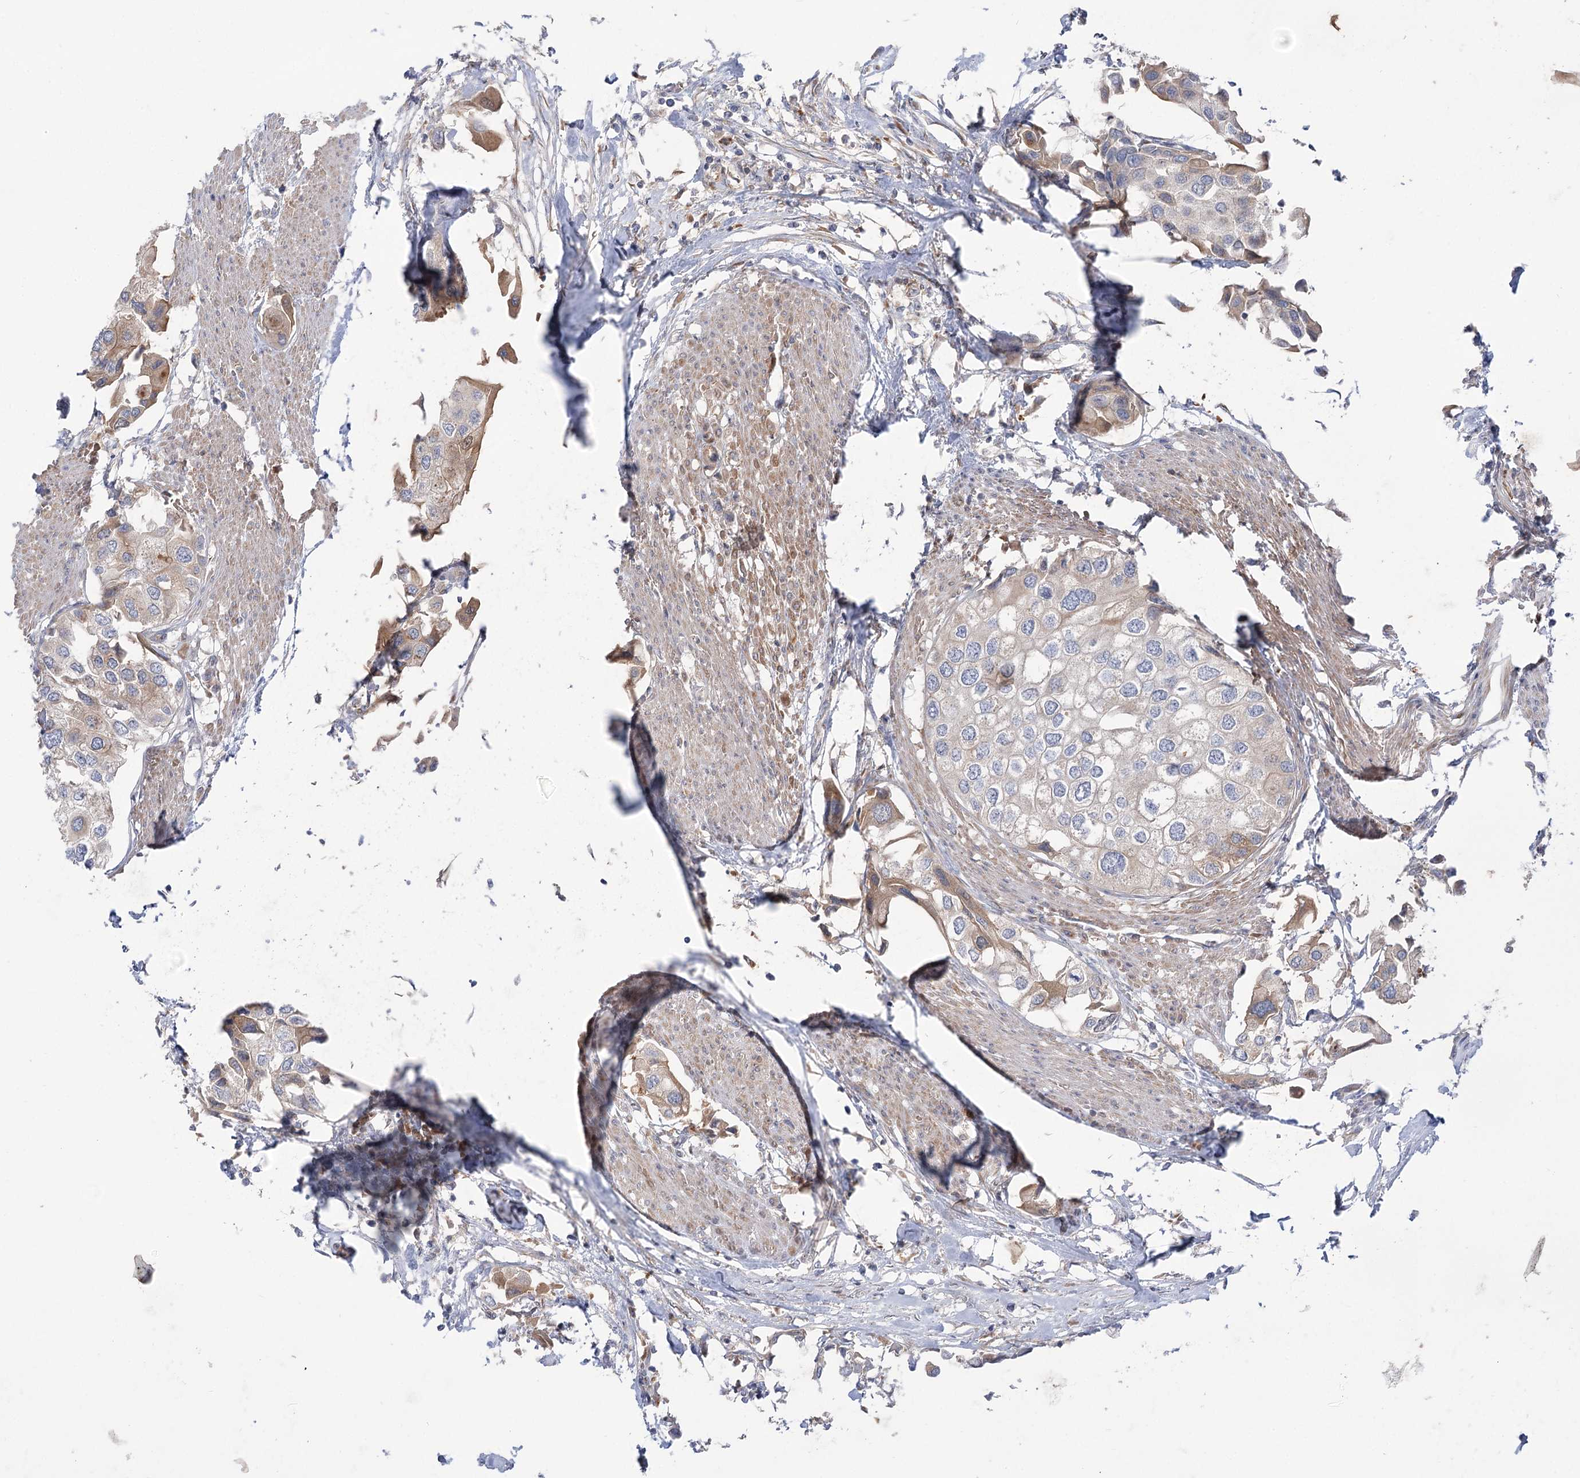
{"staining": {"intensity": "weak", "quantity": "<25%", "location": "cytoplasmic/membranous"}, "tissue": "urothelial cancer", "cell_type": "Tumor cells", "image_type": "cancer", "snomed": [{"axis": "morphology", "description": "Urothelial carcinoma, High grade"}, {"axis": "topography", "description": "Urinary bladder"}], "caption": "Immunohistochemistry (IHC) of human urothelial cancer displays no positivity in tumor cells. (DAB (3,3'-diaminobenzidine) immunohistochemistry (IHC), high magnification).", "gene": "GBF1", "patient": {"sex": "male", "age": 64}}